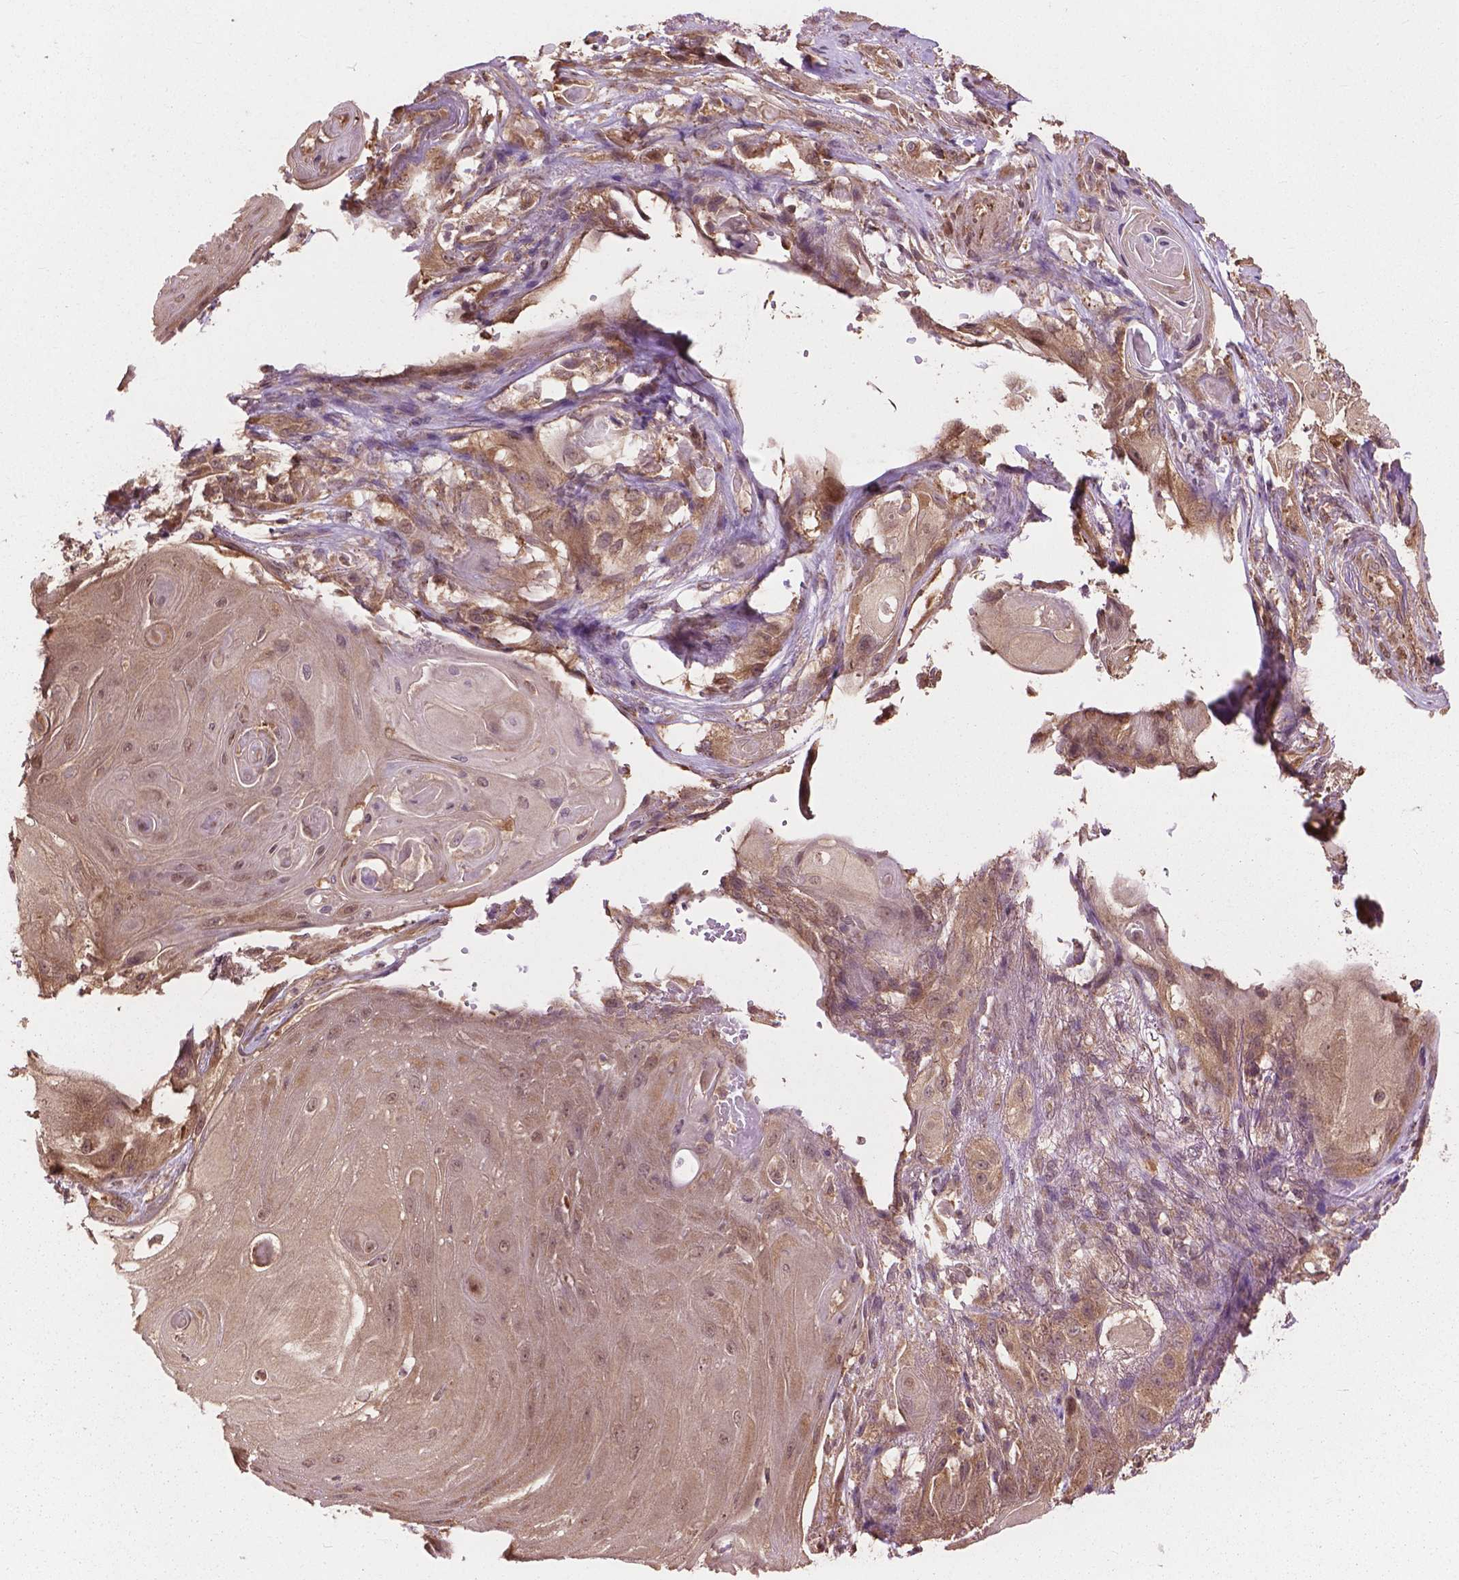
{"staining": {"intensity": "weak", "quantity": ">75%", "location": "cytoplasmic/membranous,nuclear"}, "tissue": "skin cancer", "cell_type": "Tumor cells", "image_type": "cancer", "snomed": [{"axis": "morphology", "description": "Squamous cell carcinoma, NOS"}, {"axis": "topography", "description": "Skin"}], "caption": "Immunohistochemistry (IHC) image of neoplastic tissue: human squamous cell carcinoma (skin) stained using immunohistochemistry reveals low levels of weak protein expression localized specifically in the cytoplasmic/membranous and nuclear of tumor cells, appearing as a cytoplasmic/membranous and nuclear brown color.", "gene": "PPP1CB", "patient": {"sex": "male", "age": 62}}